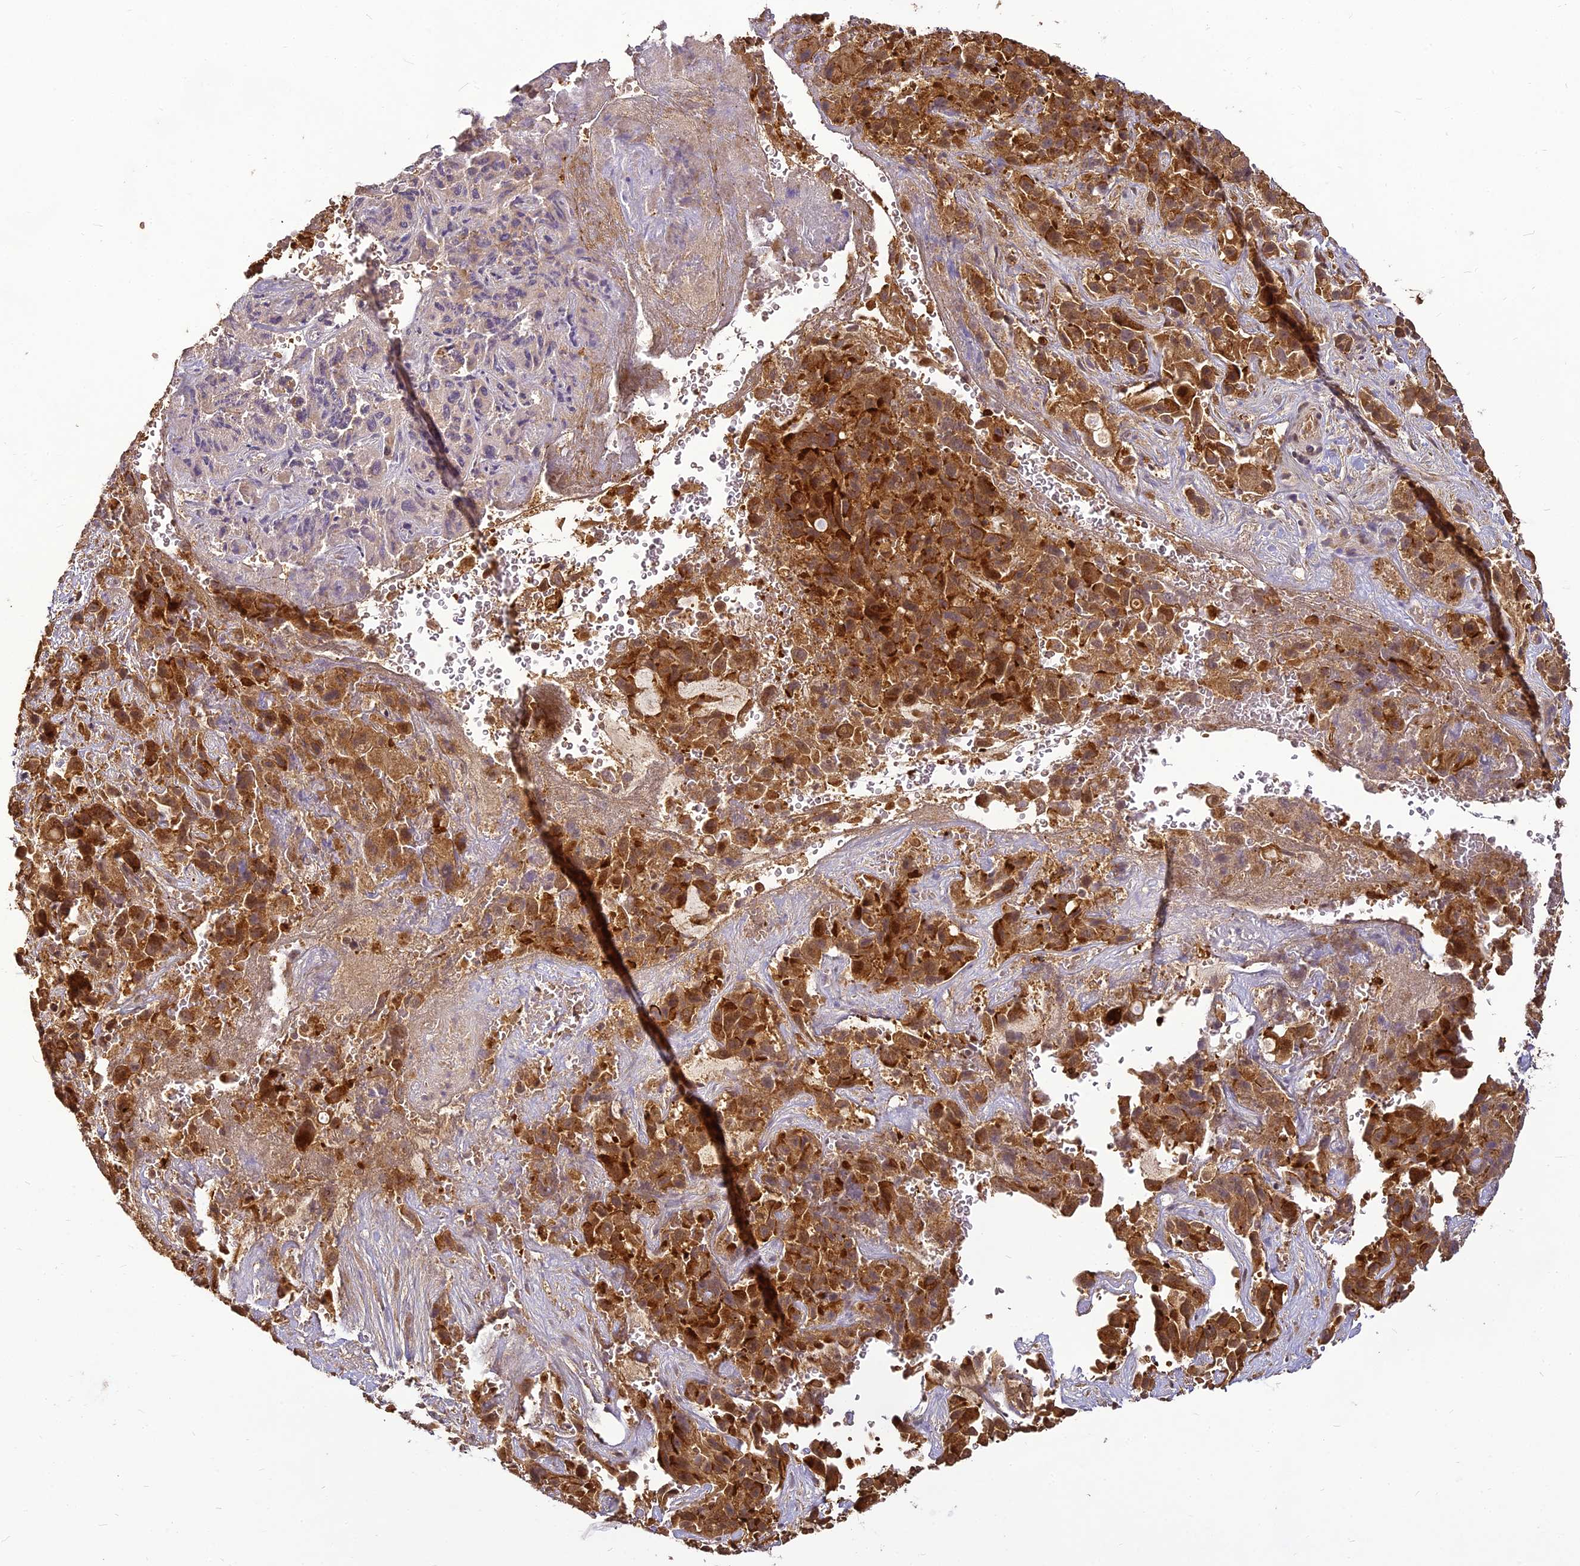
{"staining": {"intensity": "strong", "quantity": ">75%", "location": "cytoplasmic/membranous"}, "tissue": "liver cancer", "cell_type": "Tumor cells", "image_type": "cancer", "snomed": [{"axis": "morphology", "description": "Cholangiocarcinoma"}, {"axis": "topography", "description": "Liver"}], "caption": "This photomicrograph exhibits immunohistochemistry staining of liver cholangiocarcinoma, with high strong cytoplasmic/membranous expression in approximately >75% of tumor cells.", "gene": "BCDIN3D", "patient": {"sex": "female", "age": 52}}